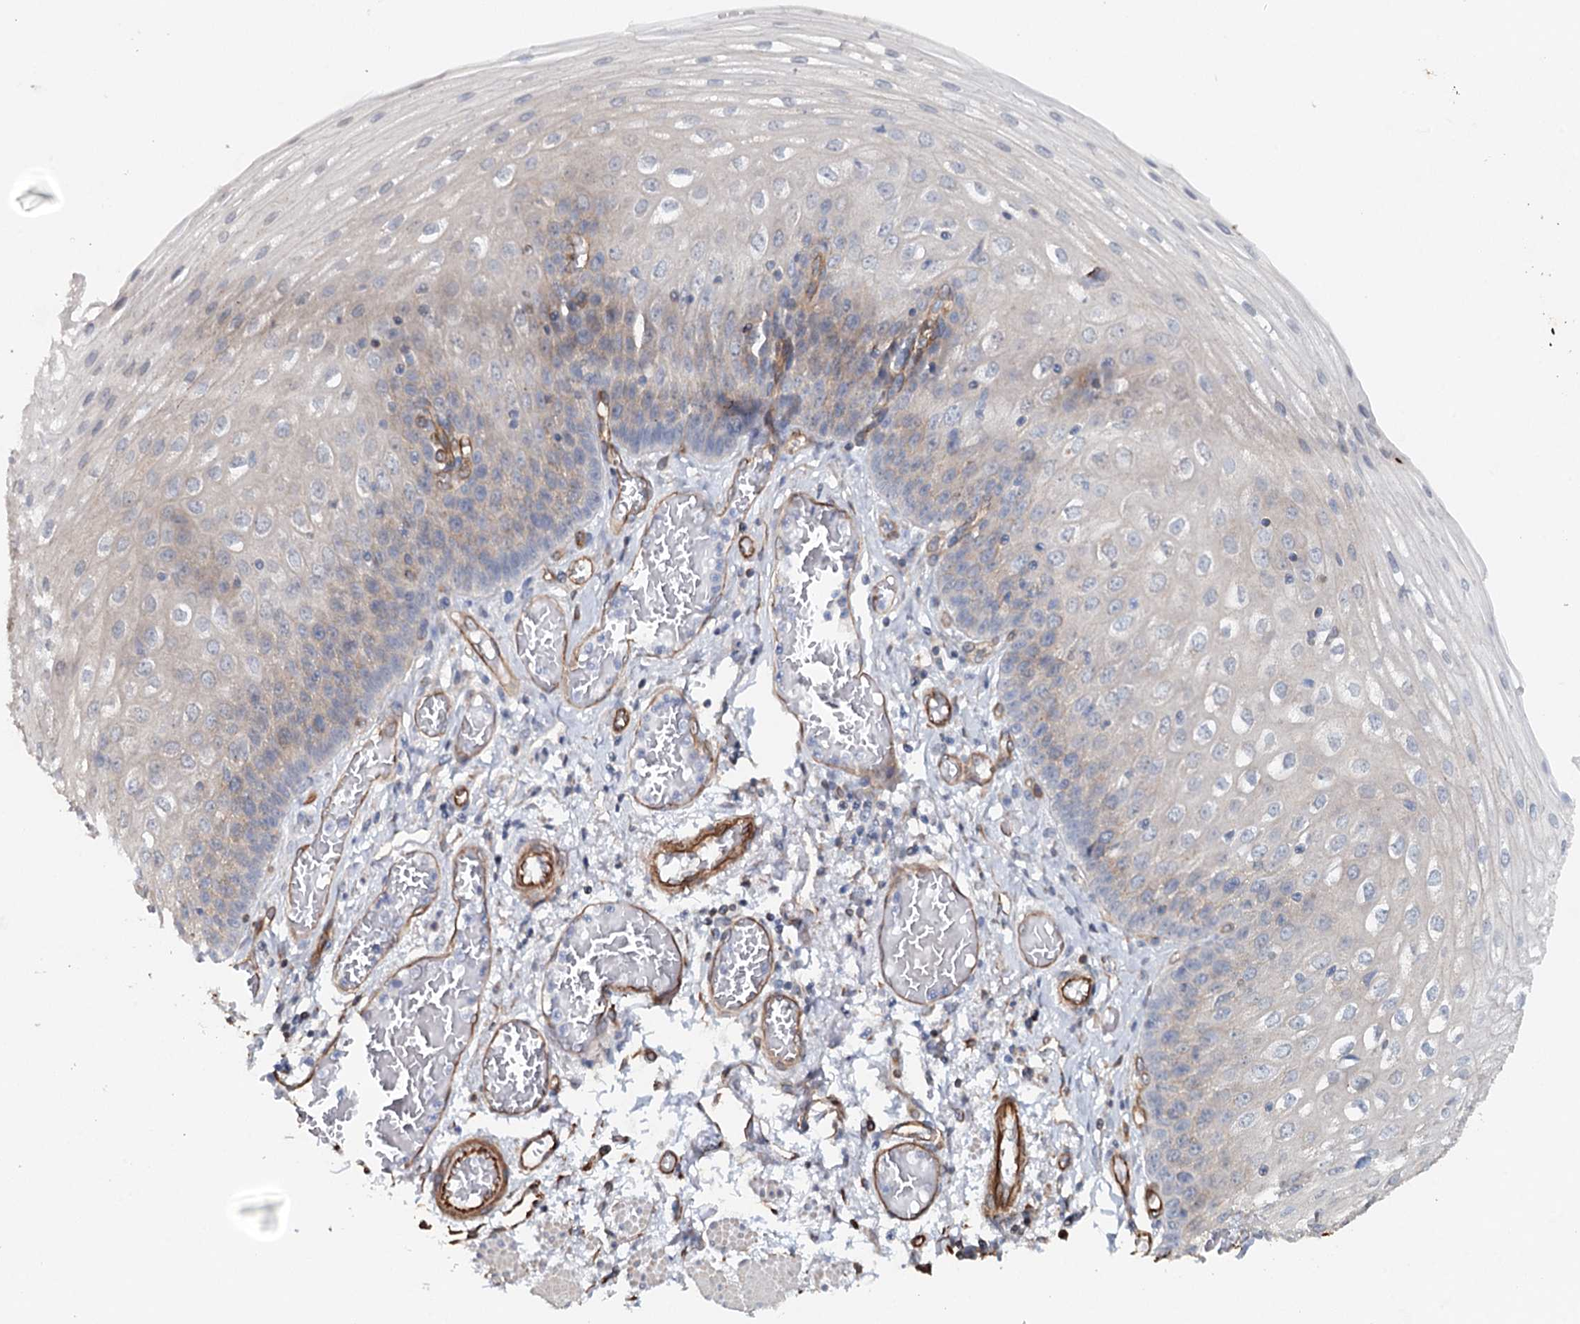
{"staining": {"intensity": "negative", "quantity": "none", "location": "none"}, "tissue": "esophagus", "cell_type": "Squamous epithelial cells", "image_type": "normal", "snomed": [{"axis": "morphology", "description": "Normal tissue, NOS"}, {"axis": "topography", "description": "Esophagus"}], "caption": "High magnification brightfield microscopy of normal esophagus stained with DAB (3,3'-diaminobenzidine) (brown) and counterstained with hematoxylin (blue): squamous epithelial cells show no significant expression.", "gene": "SYNPO", "patient": {"sex": "male", "age": 81}}